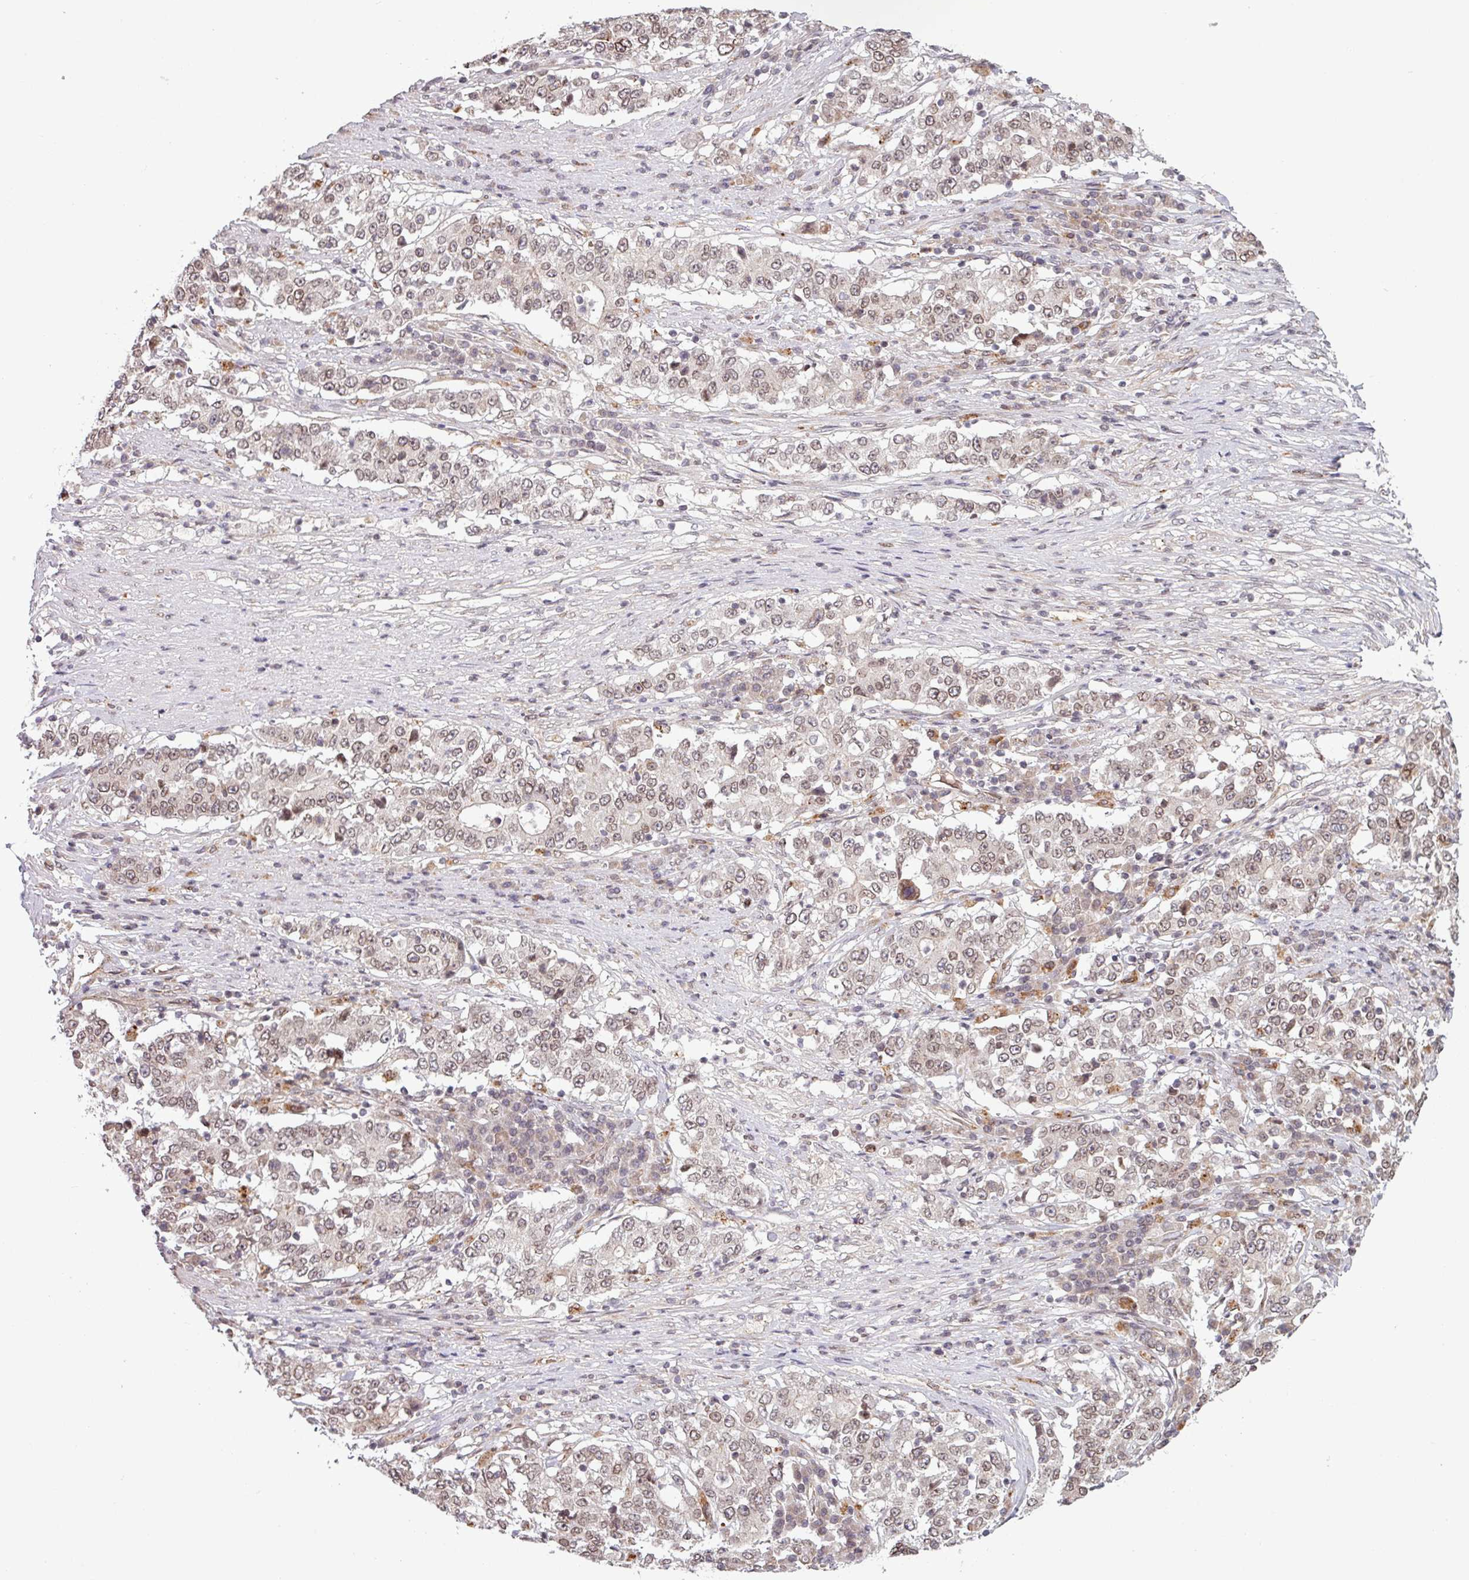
{"staining": {"intensity": "weak", "quantity": "<25%", "location": "nuclear"}, "tissue": "stomach cancer", "cell_type": "Tumor cells", "image_type": "cancer", "snomed": [{"axis": "morphology", "description": "Adenocarcinoma, NOS"}, {"axis": "topography", "description": "Stomach"}], "caption": "An immunohistochemistry histopathology image of stomach adenocarcinoma is shown. There is no staining in tumor cells of stomach adenocarcinoma.", "gene": "RBM4B", "patient": {"sex": "male", "age": 59}}